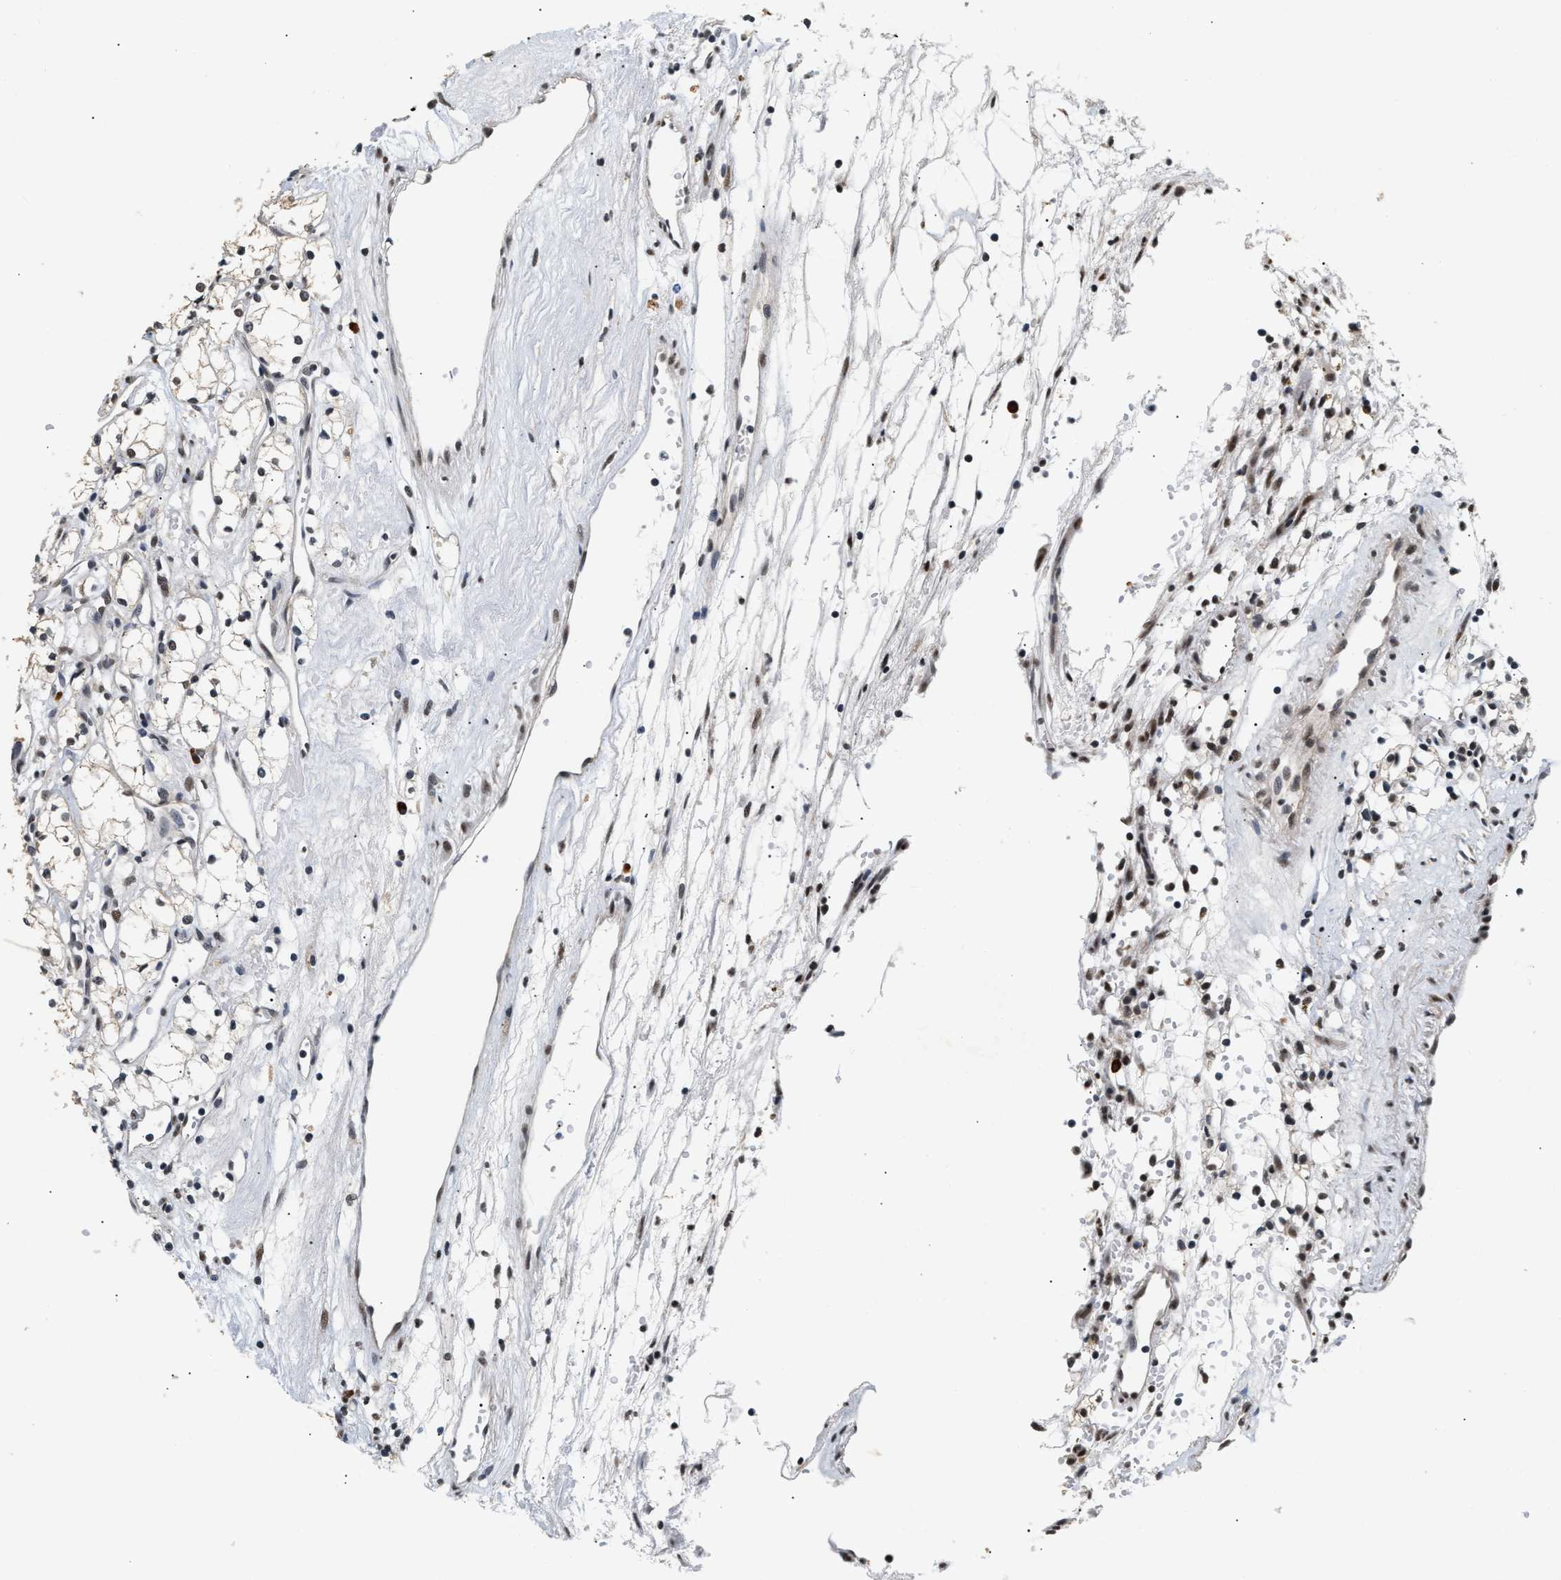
{"staining": {"intensity": "weak", "quantity": "25%-75%", "location": "nuclear"}, "tissue": "renal cancer", "cell_type": "Tumor cells", "image_type": "cancer", "snomed": [{"axis": "morphology", "description": "Adenocarcinoma, NOS"}, {"axis": "topography", "description": "Kidney"}], "caption": "Protein expression analysis of adenocarcinoma (renal) reveals weak nuclear staining in about 25%-75% of tumor cells.", "gene": "THOC1", "patient": {"sex": "male", "age": 59}}